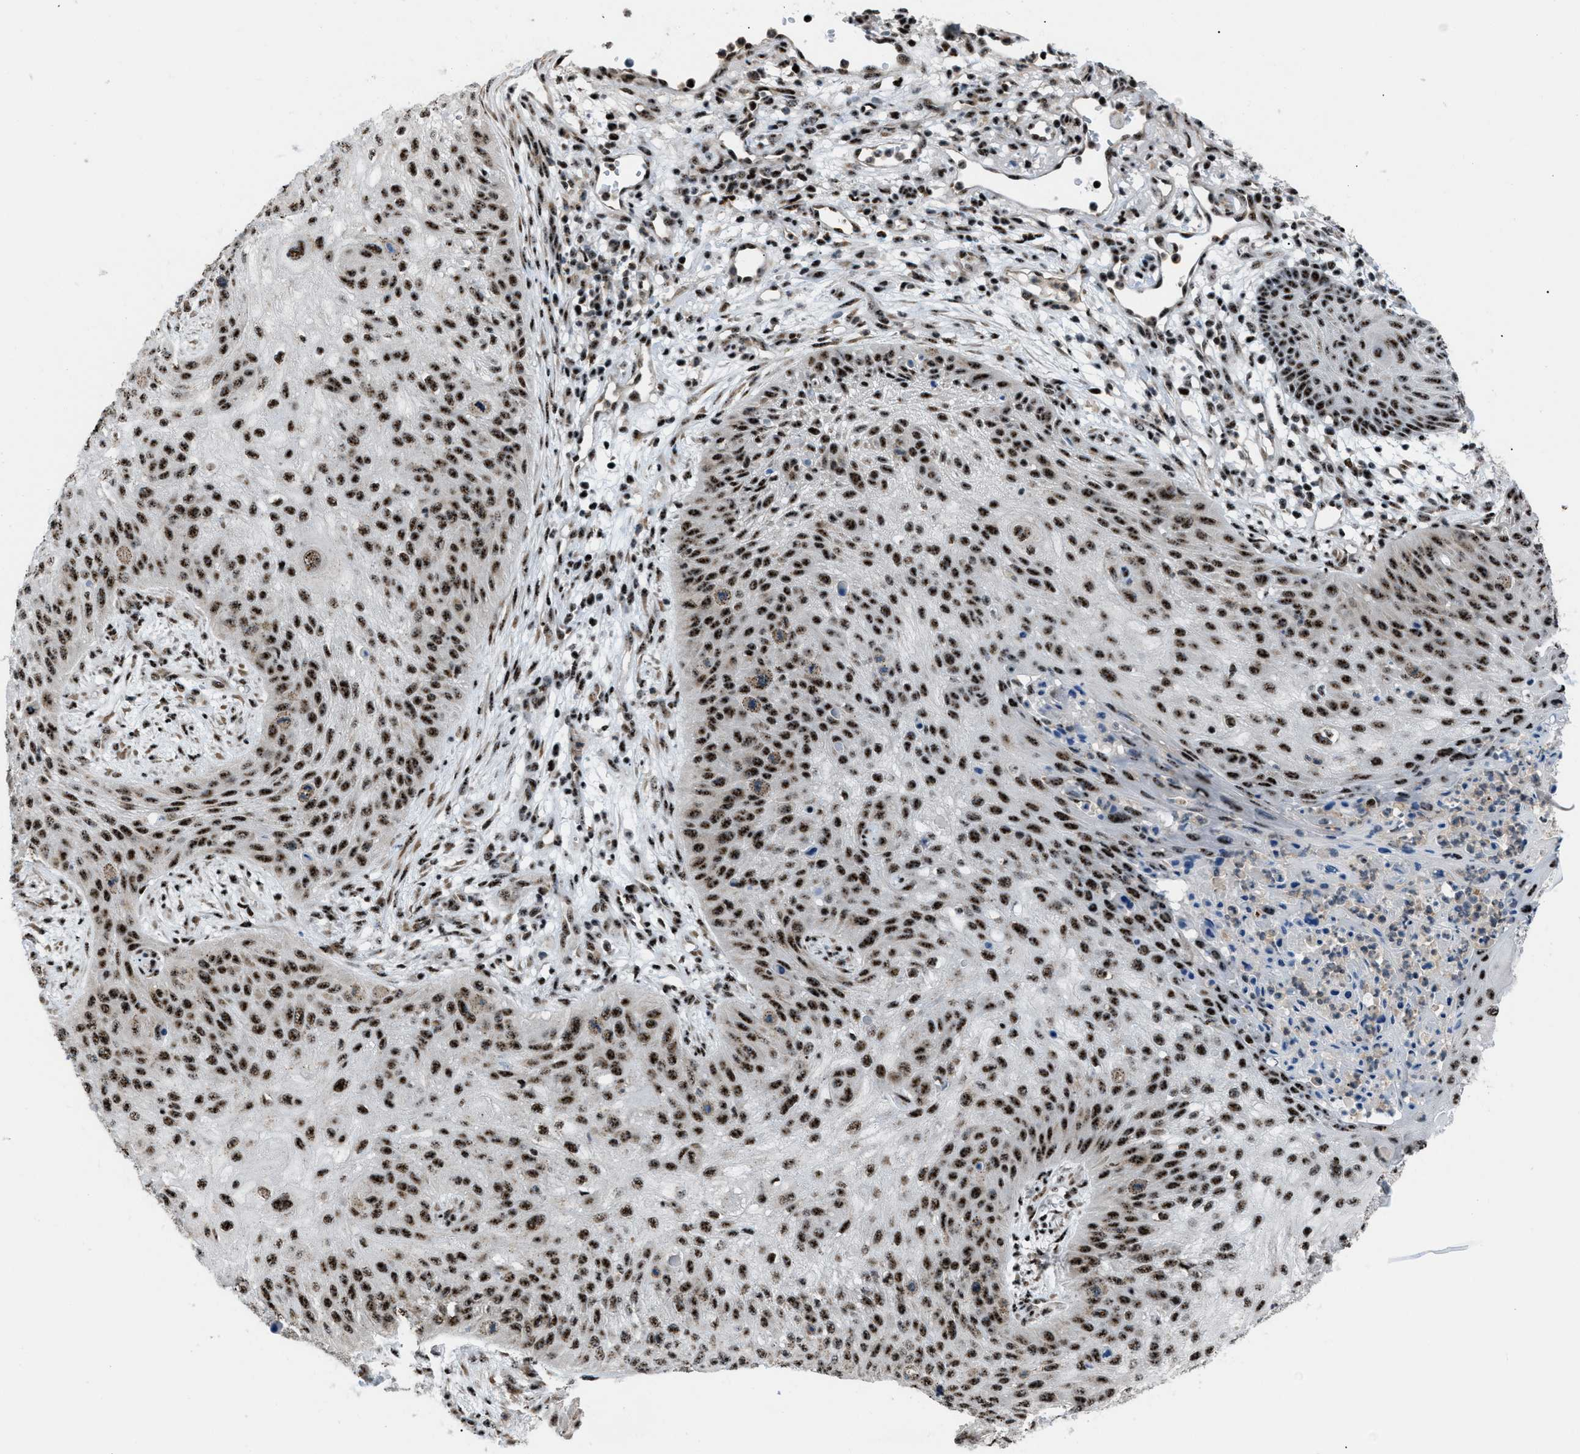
{"staining": {"intensity": "strong", "quantity": ">75%", "location": "nuclear"}, "tissue": "skin cancer", "cell_type": "Tumor cells", "image_type": "cancer", "snomed": [{"axis": "morphology", "description": "Squamous cell carcinoma, NOS"}, {"axis": "topography", "description": "Skin"}], "caption": "DAB (3,3'-diaminobenzidine) immunohistochemical staining of human skin squamous cell carcinoma demonstrates strong nuclear protein positivity in about >75% of tumor cells. The staining was performed using DAB (3,3'-diaminobenzidine) to visualize the protein expression in brown, while the nuclei were stained in blue with hematoxylin (Magnification: 20x).", "gene": "CDR2", "patient": {"sex": "female", "age": 80}}